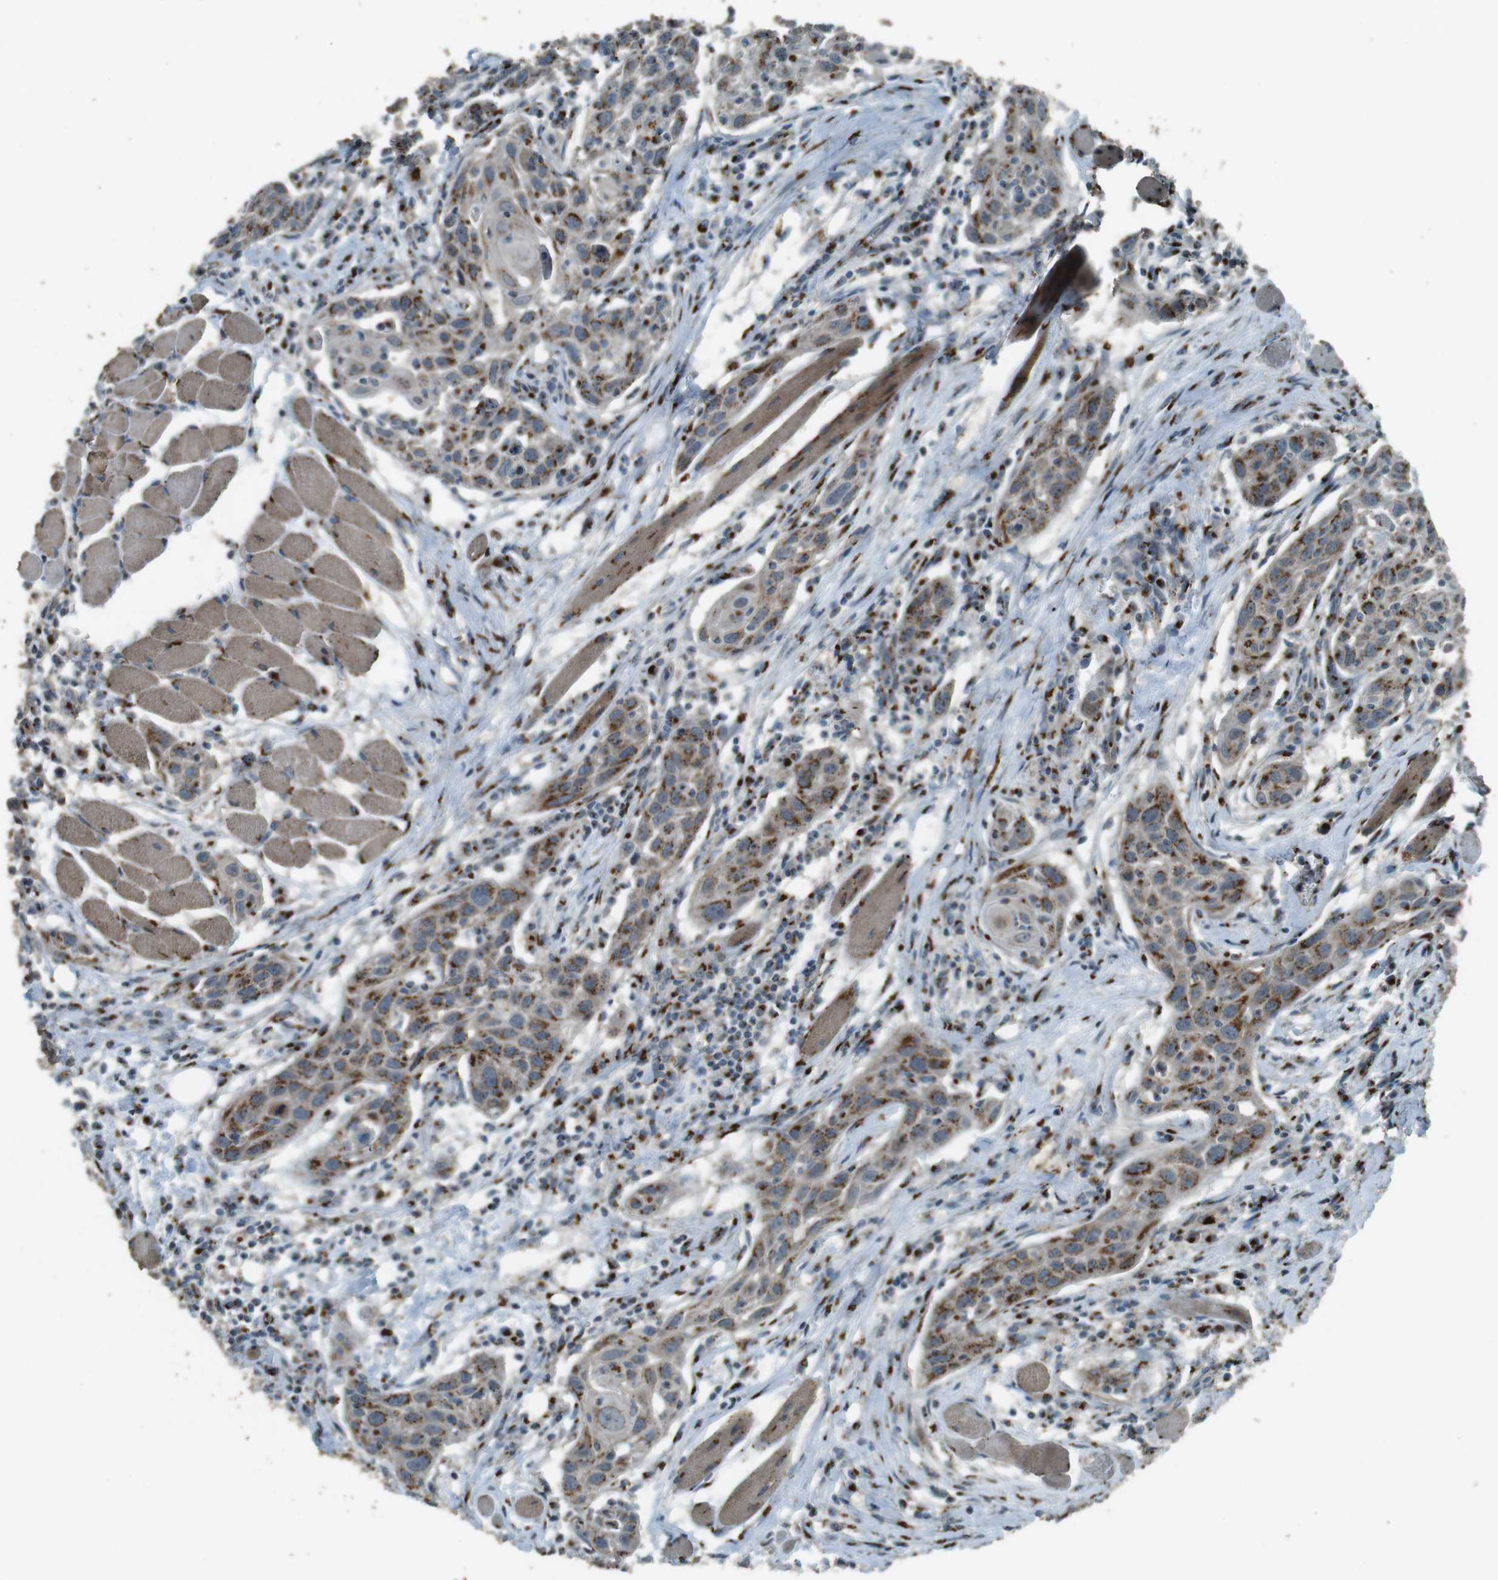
{"staining": {"intensity": "moderate", "quantity": ">75%", "location": "cytoplasmic/membranous"}, "tissue": "head and neck cancer", "cell_type": "Tumor cells", "image_type": "cancer", "snomed": [{"axis": "morphology", "description": "Squamous cell carcinoma, NOS"}, {"axis": "topography", "description": "Oral tissue"}, {"axis": "topography", "description": "Head-Neck"}], "caption": "IHC (DAB (3,3'-diaminobenzidine)) staining of human head and neck cancer displays moderate cytoplasmic/membranous protein positivity in approximately >75% of tumor cells.", "gene": "TMEM115", "patient": {"sex": "female", "age": 50}}